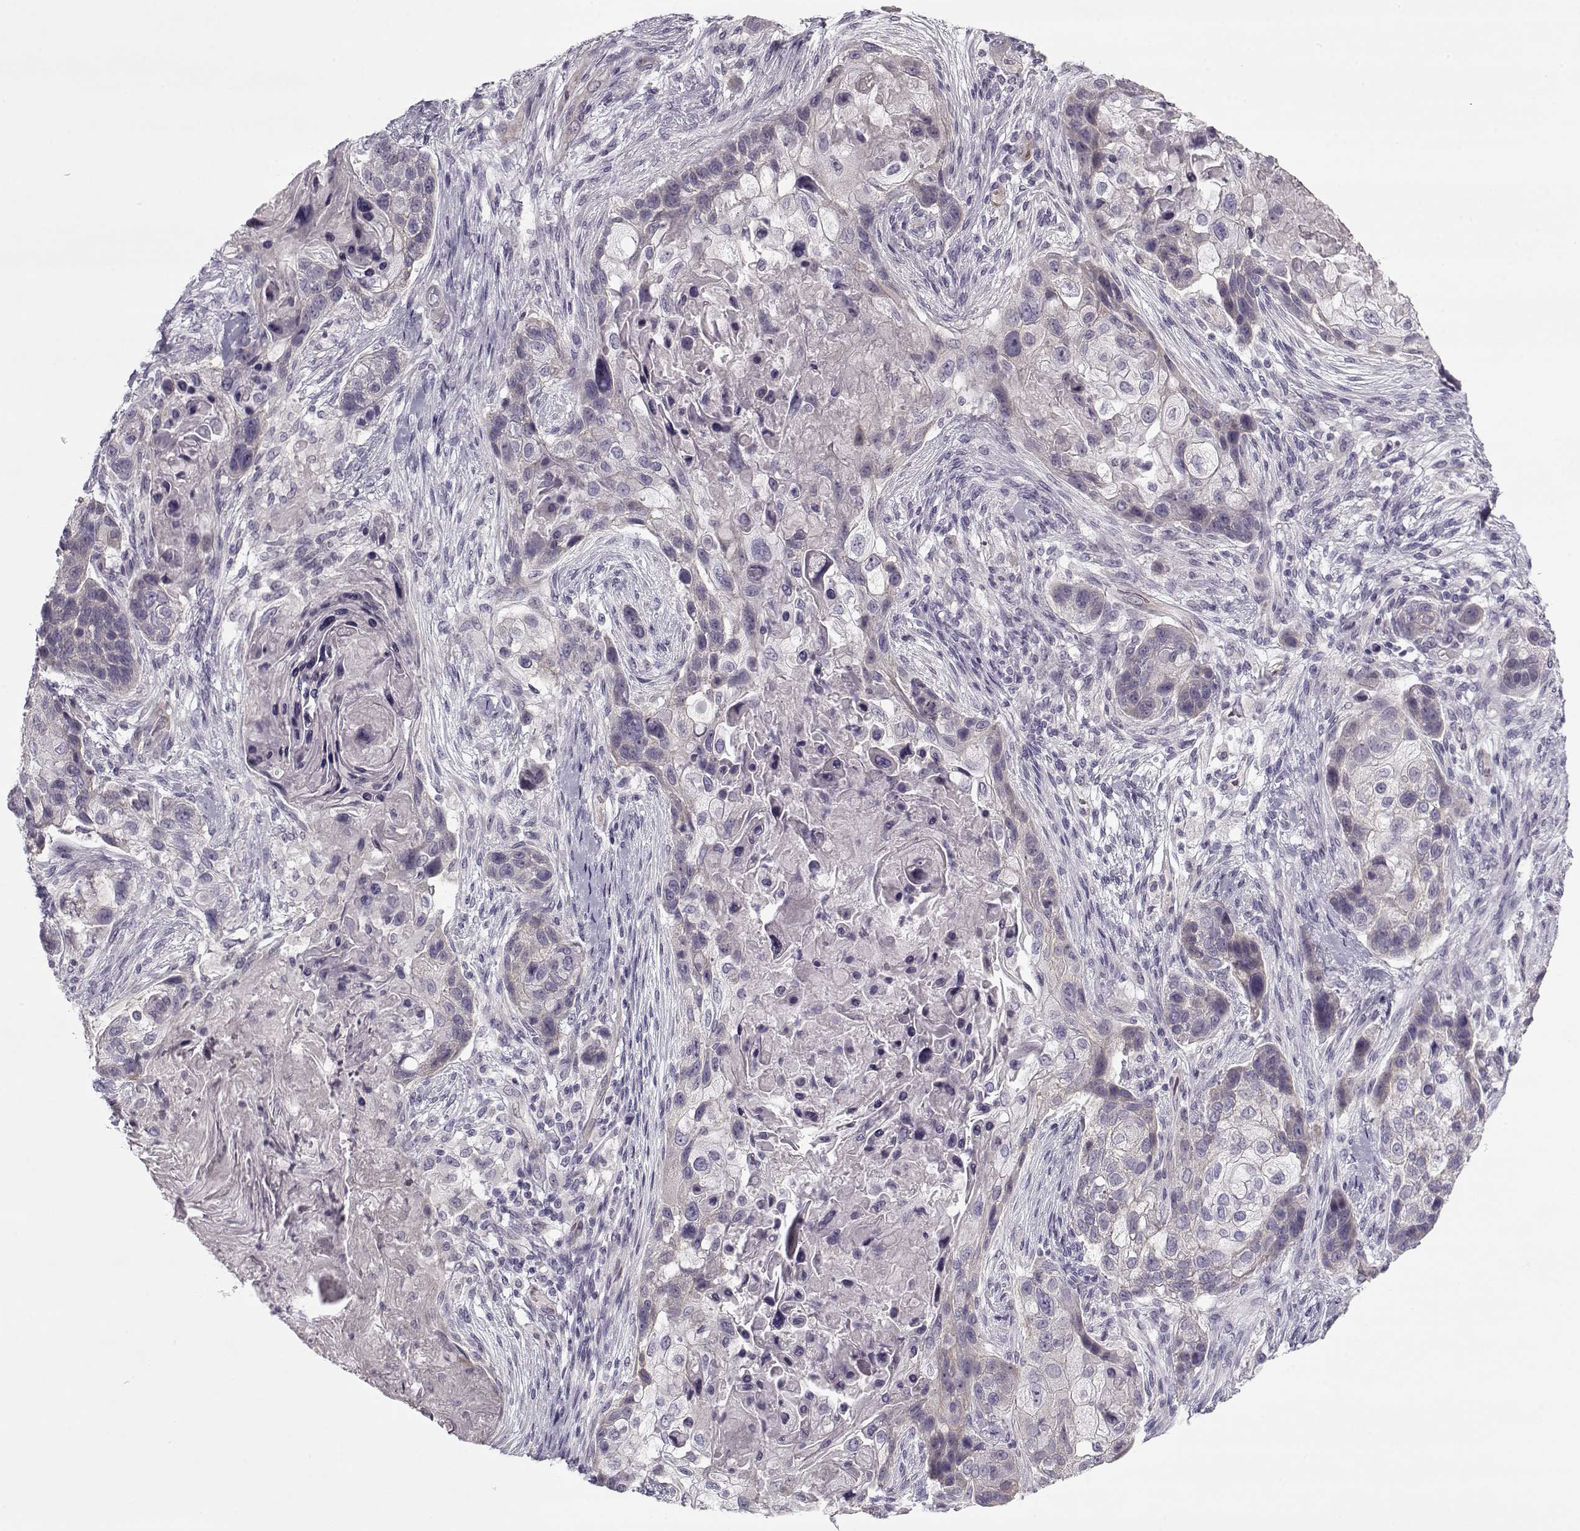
{"staining": {"intensity": "negative", "quantity": "none", "location": "none"}, "tissue": "lung cancer", "cell_type": "Tumor cells", "image_type": "cancer", "snomed": [{"axis": "morphology", "description": "Squamous cell carcinoma, NOS"}, {"axis": "topography", "description": "Lung"}], "caption": "Human lung cancer (squamous cell carcinoma) stained for a protein using immunohistochemistry demonstrates no expression in tumor cells.", "gene": "PNMT", "patient": {"sex": "male", "age": 69}}